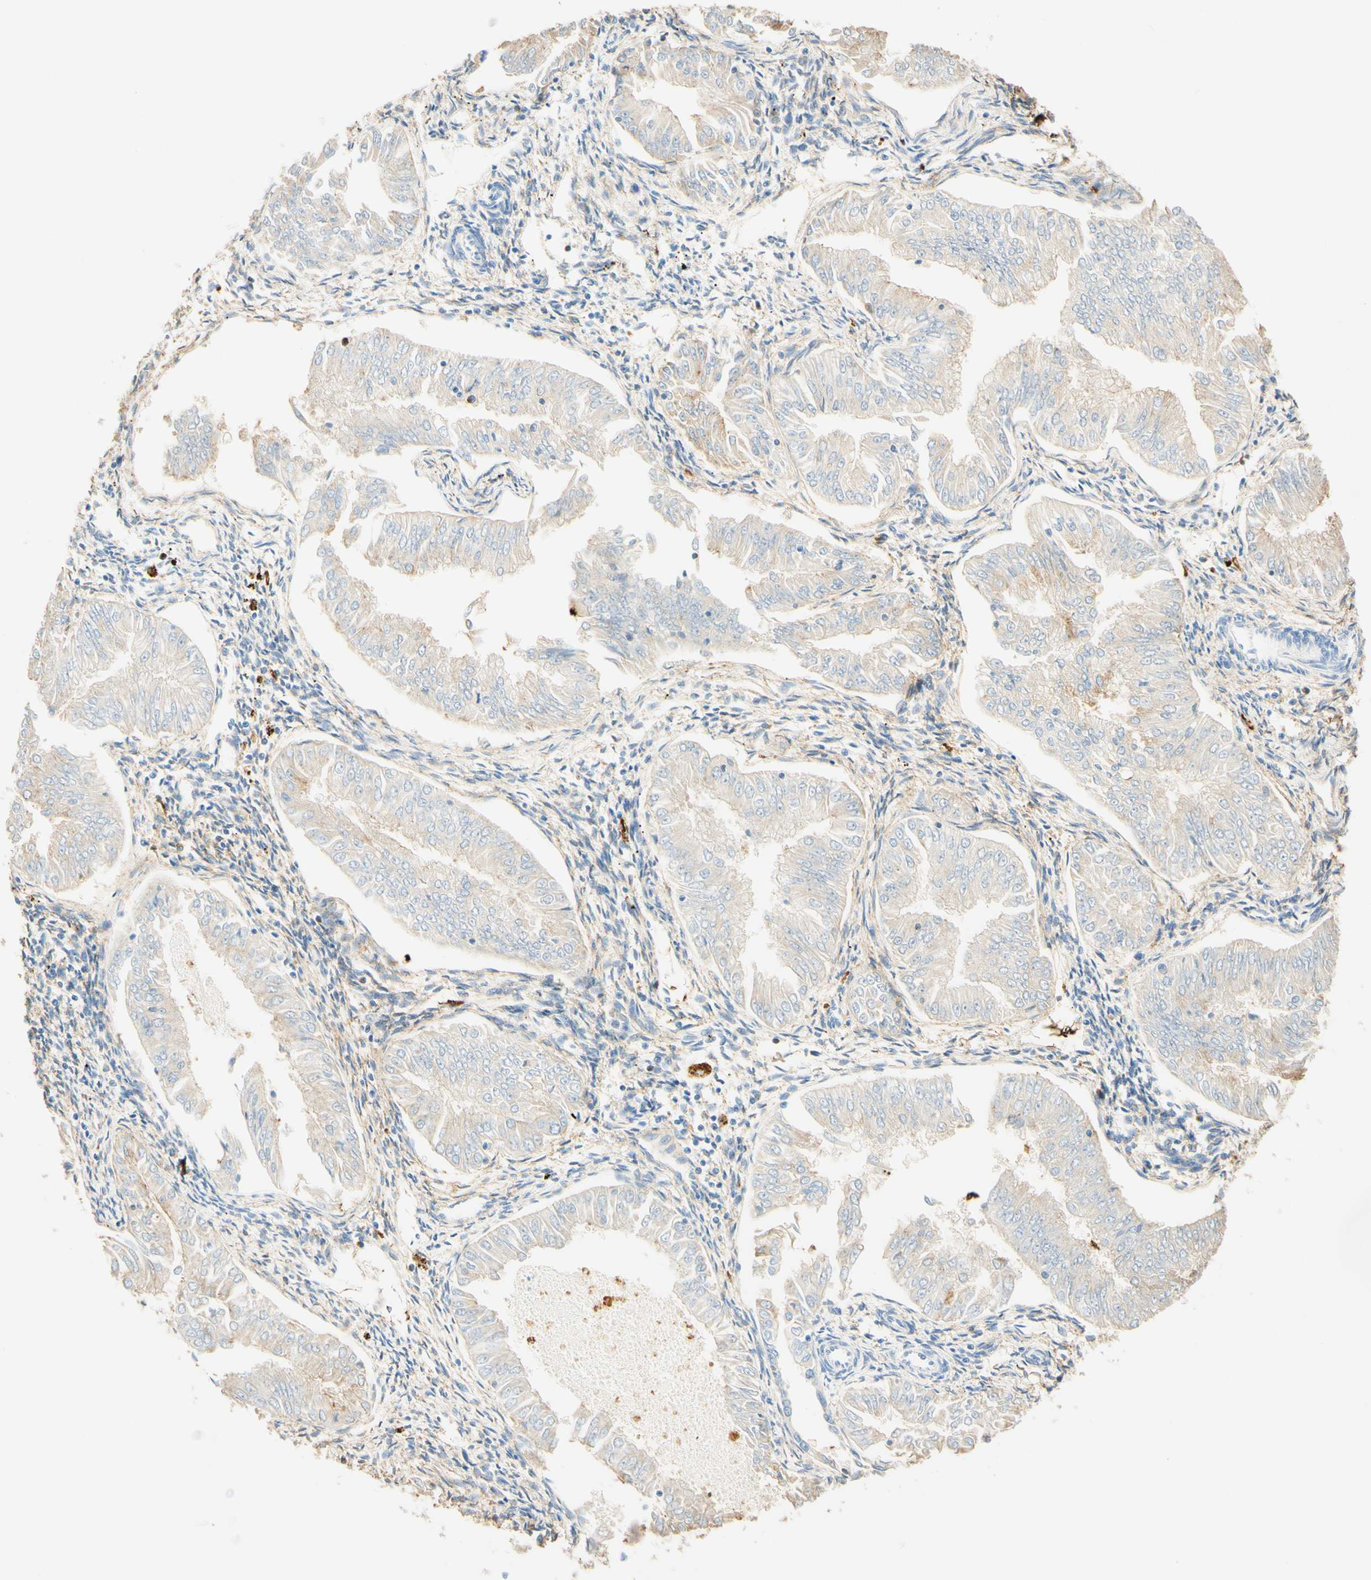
{"staining": {"intensity": "weak", "quantity": ">75%", "location": "cytoplasmic/membranous"}, "tissue": "endometrial cancer", "cell_type": "Tumor cells", "image_type": "cancer", "snomed": [{"axis": "morphology", "description": "Adenocarcinoma, NOS"}, {"axis": "topography", "description": "Endometrium"}], "caption": "Adenocarcinoma (endometrial) stained with a protein marker demonstrates weak staining in tumor cells.", "gene": "CD63", "patient": {"sex": "female", "age": 53}}